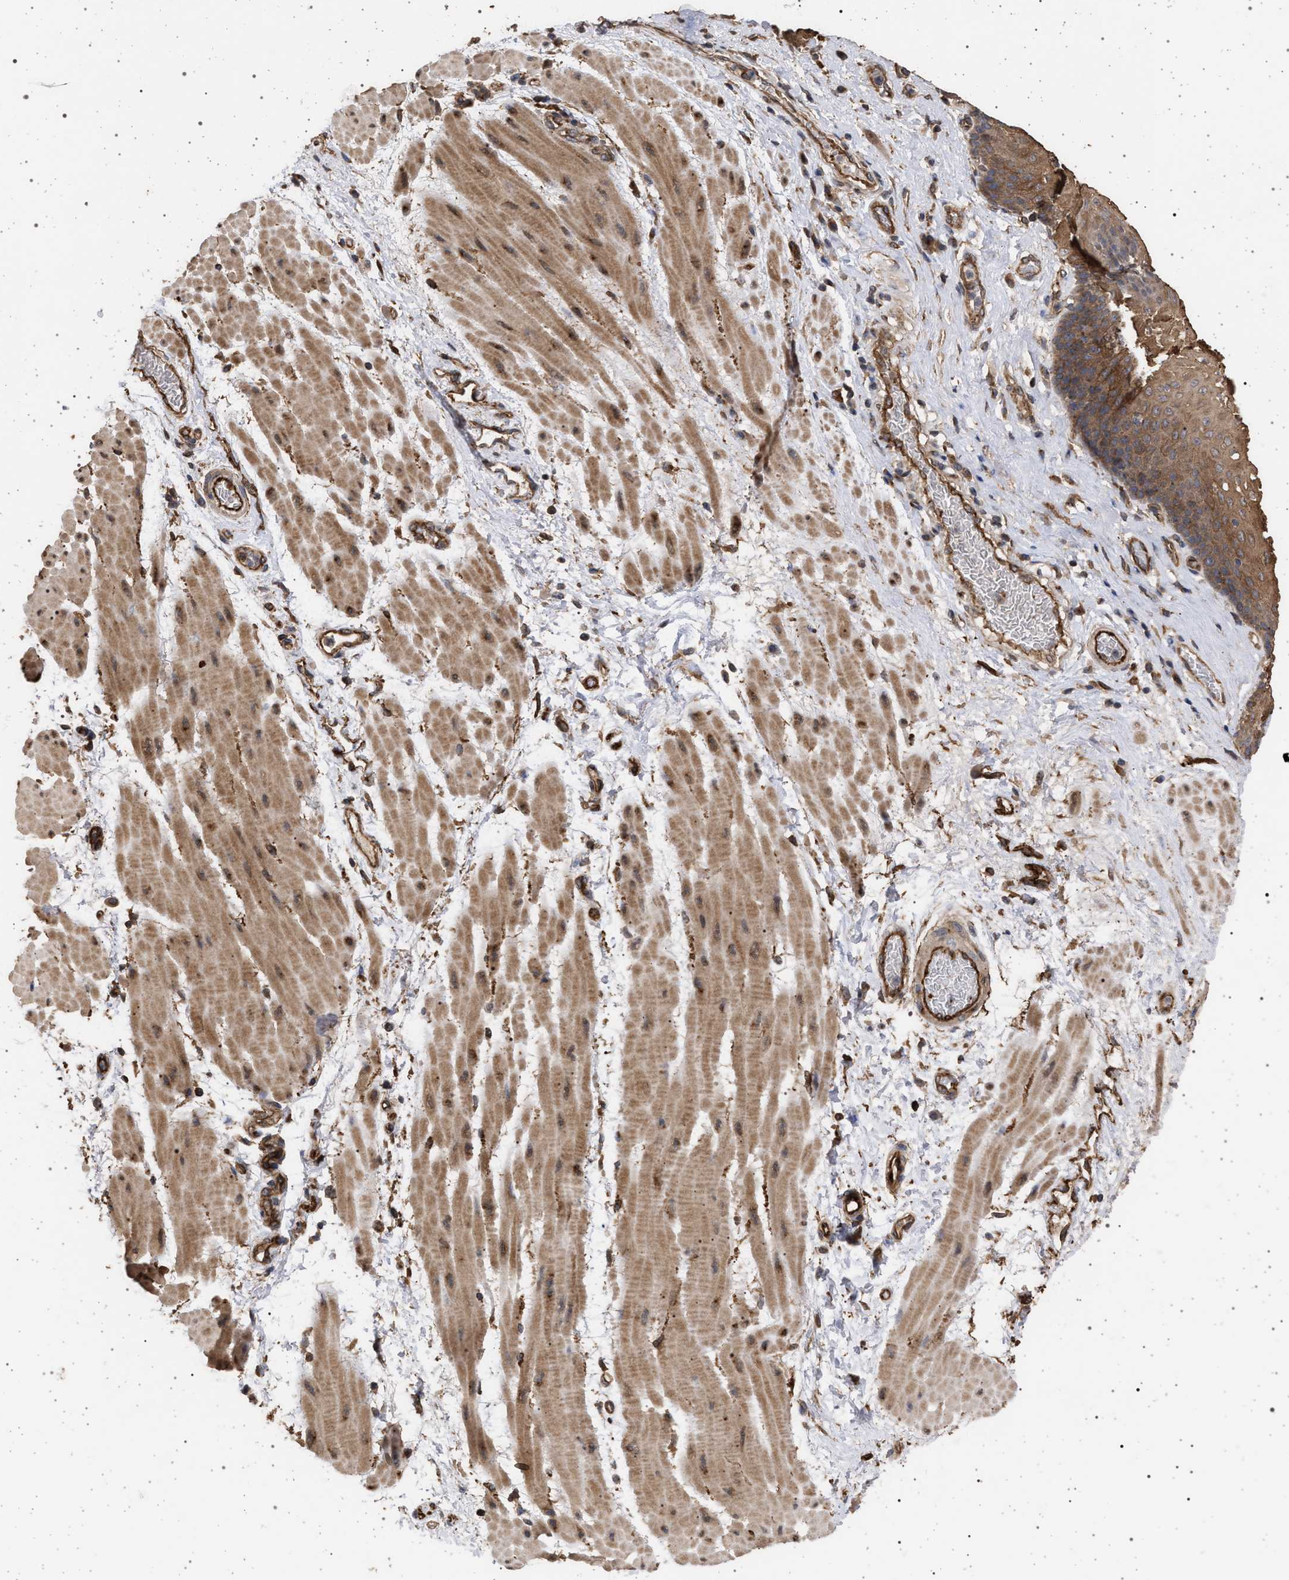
{"staining": {"intensity": "strong", "quantity": ">75%", "location": "cytoplasmic/membranous"}, "tissue": "esophagus", "cell_type": "Squamous epithelial cells", "image_type": "normal", "snomed": [{"axis": "morphology", "description": "Normal tissue, NOS"}, {"axis": "topography", "description": "Esophagus"}], "caption": "Immunohistochemical staining of unremarkable esophagus shows high levels of strong cytoplasmic/membranous staining in about >75% of squamous epithelial cells. (DAB = brown stain, brightfield microscopy at high magnification).", "gene": "IFT20", "patient": {"sex": "male", "age": 48}}